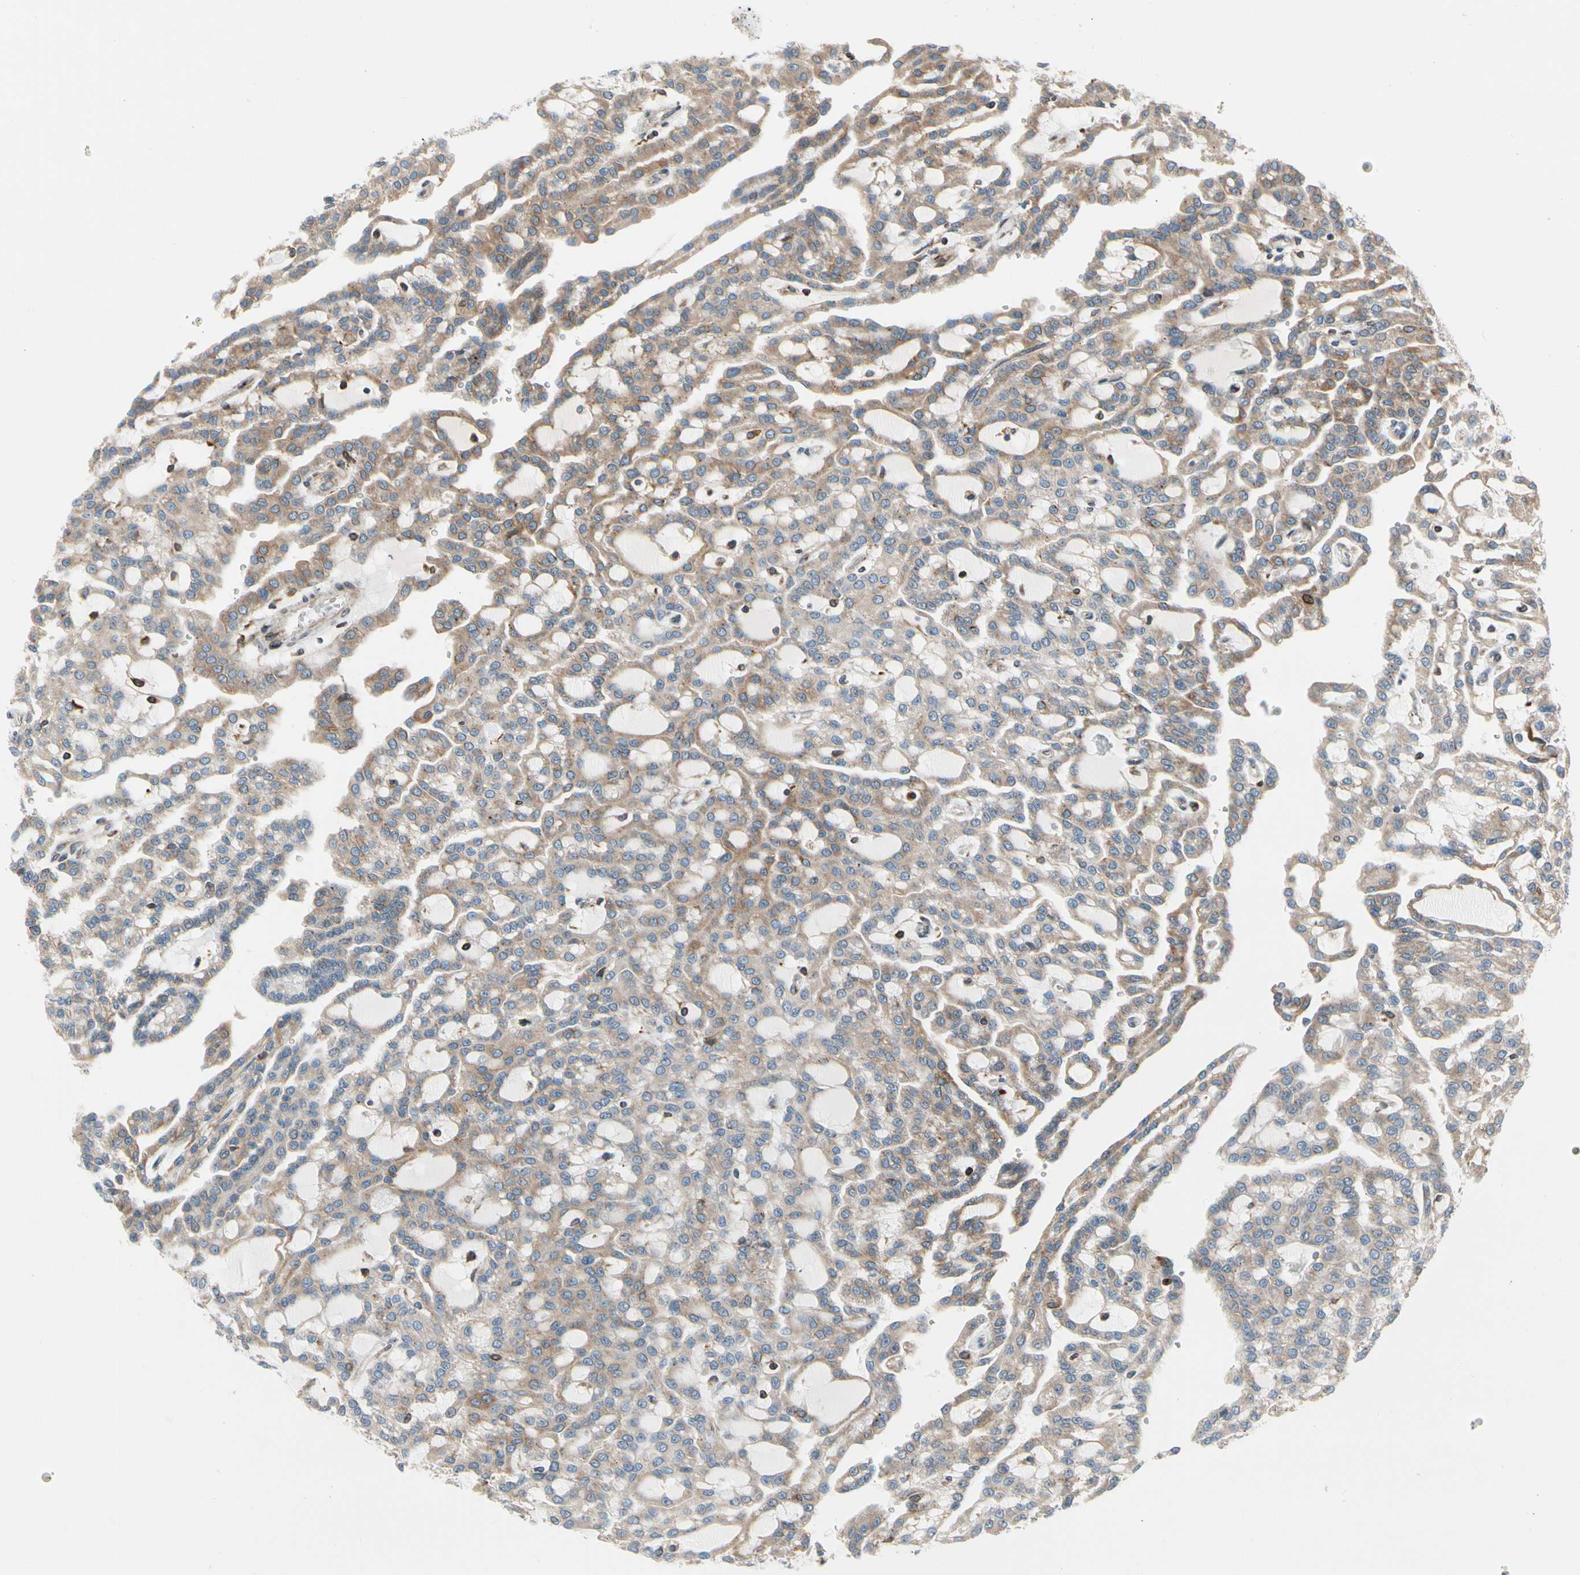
{"staining": {"intensity": "moderate", "quantity": ">75%", "location": "cytoplasmic/membranous"}, "tissue": "renal cancer", "cell_type": "Tumor cells", "image_type": "cancer", "snomed": [{"axis": "morphology", "description": "Adenocarcinoma, NOS"}, {"axis": "topography", "description": "Kidney"}], "caption": "There is medium levels of moderate cytoplasmic/membranous positivity in tumor cells of renal cancer, as demonstrated by immunohistochemical staining (brown color).", "gene": "NUCB1", "patient": {"sex": "male", "age": 63}}